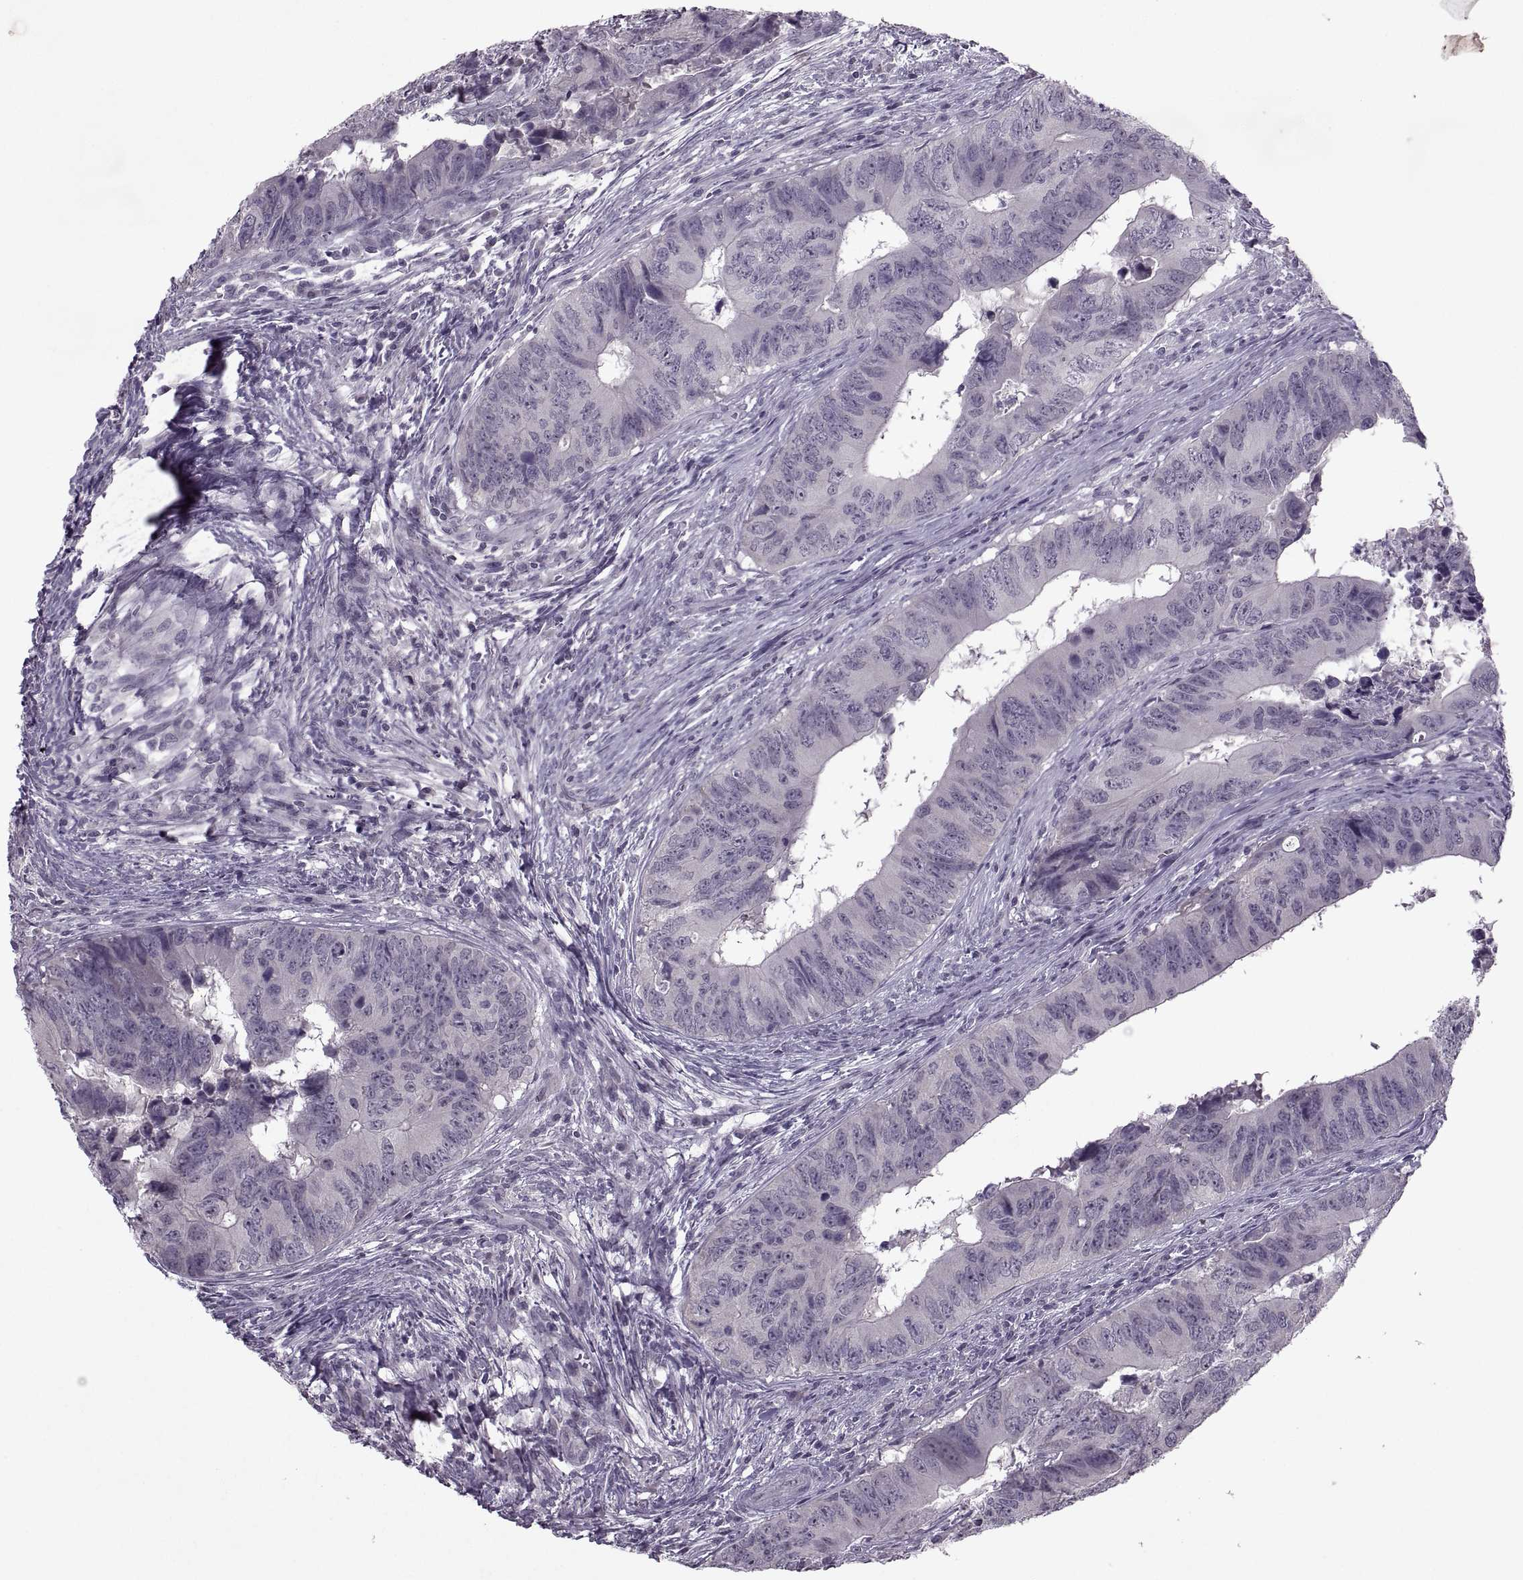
{"staining": {"intensity": "negative", "quantity": "none", "location": "none"}, "tissue": "colorectal cancer", "cell_type": "Tumor cells", "image_type": "cancer", "snomed": [{"axis": "morphology", "description": "Adenocarcinoma, NOS"}, {"axis": "topography", "description": "Colon"}], "caption": "The immunohistochemistry micrograph has no significant expression in tumor cells of colorectal cancer (adenocarcinoma) tissue.", "gene": "MGAT4D", "patient": {"sex": "female", "age": 82}}